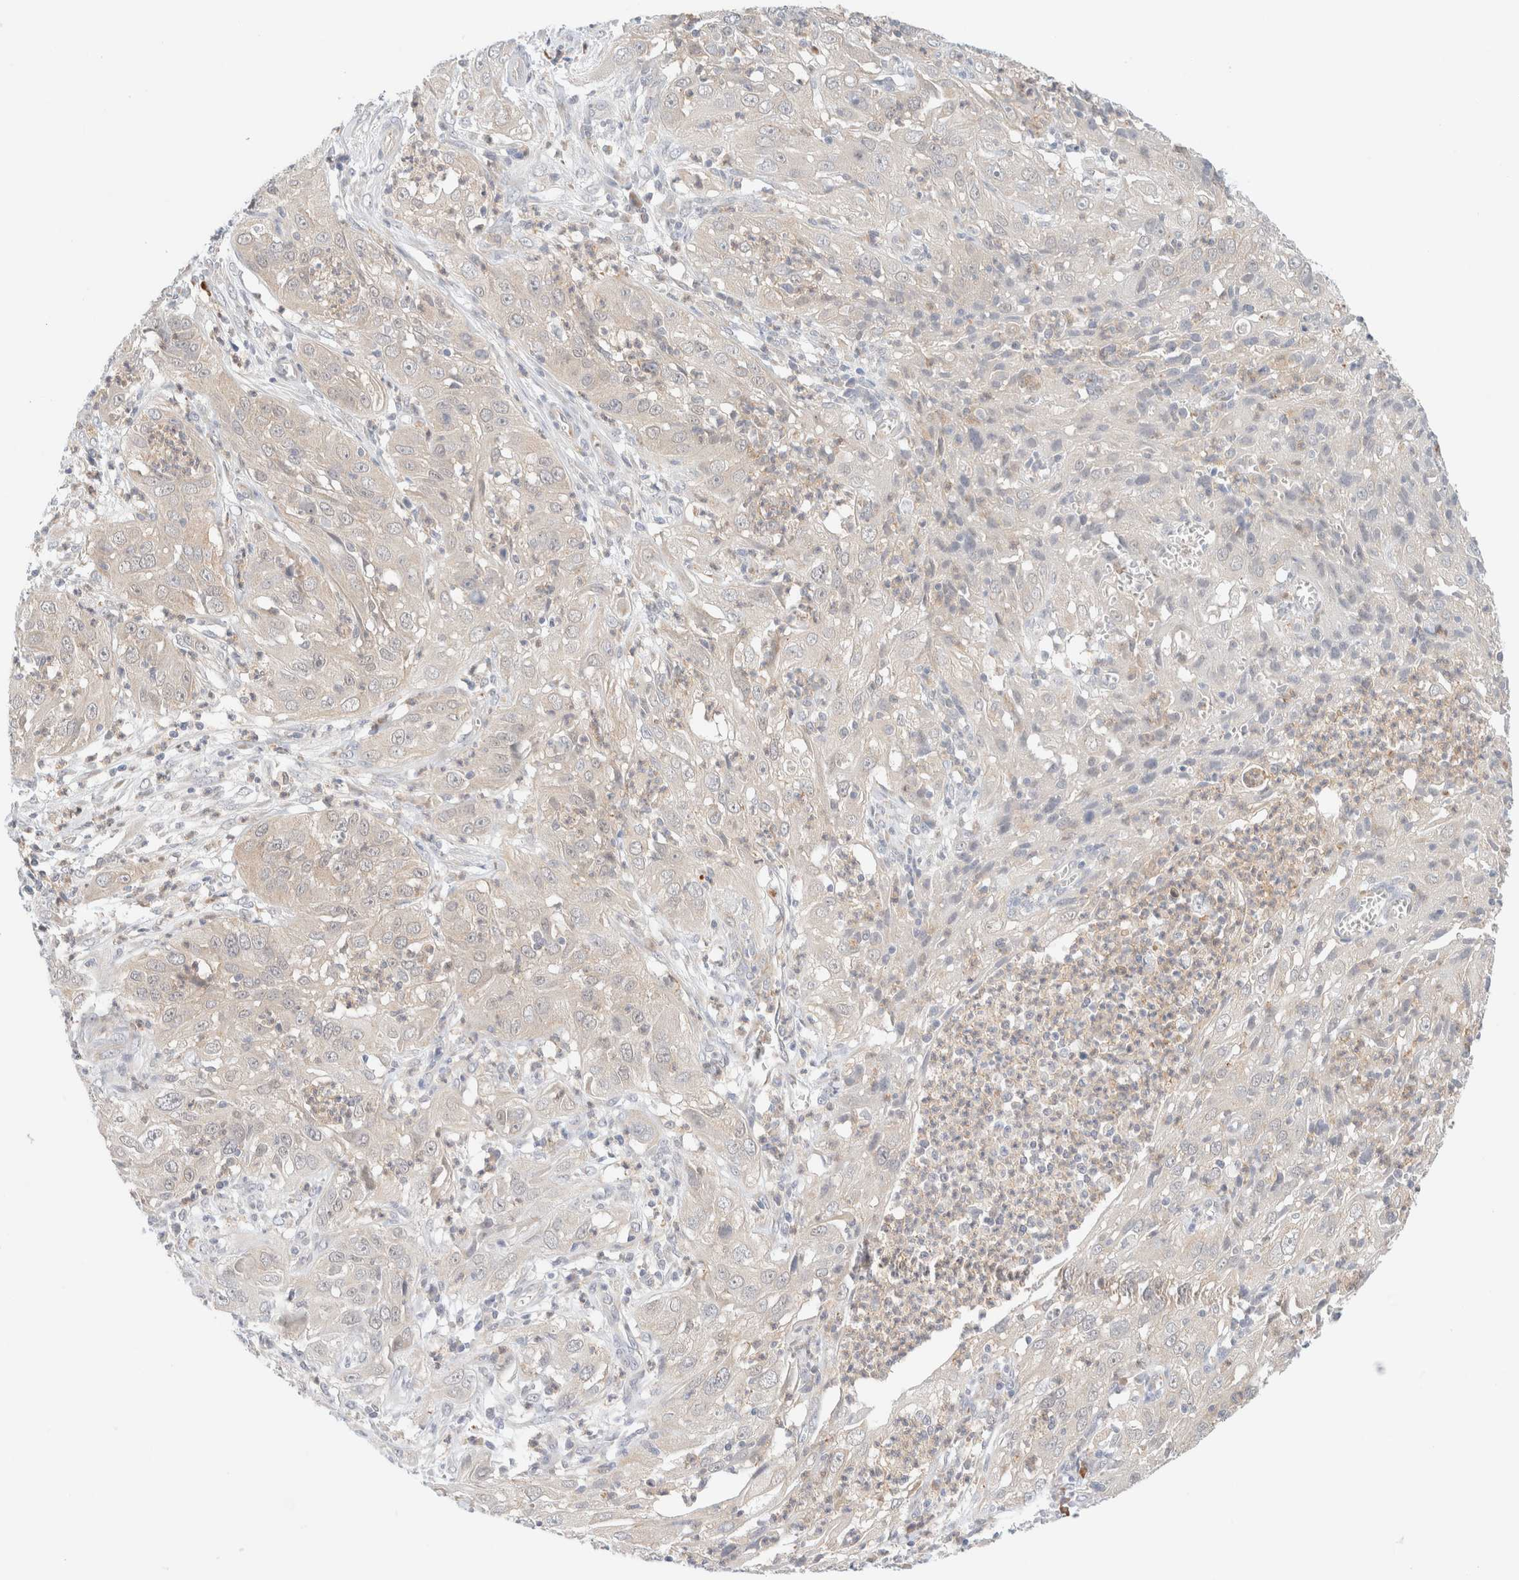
{"staining": {"intensity": "negative", "quantity": "none", "location": "none"}, "tissue": "cervical cancer", "cell_type": "Tumor cells", "image_type": "cancer", "snomed": [{"axis": "morphology", "description": "Squamous cell carcinoma, NOS"}, {"axis": "topography", "description": "Cervix"}], "caption": "This is an immunohistochemistry image of human squamous cell carcinoma (cervical). There is no expression in tumor cells.", "gene": "UNC13B", "patient": {"sex": "female", "age": 32}}